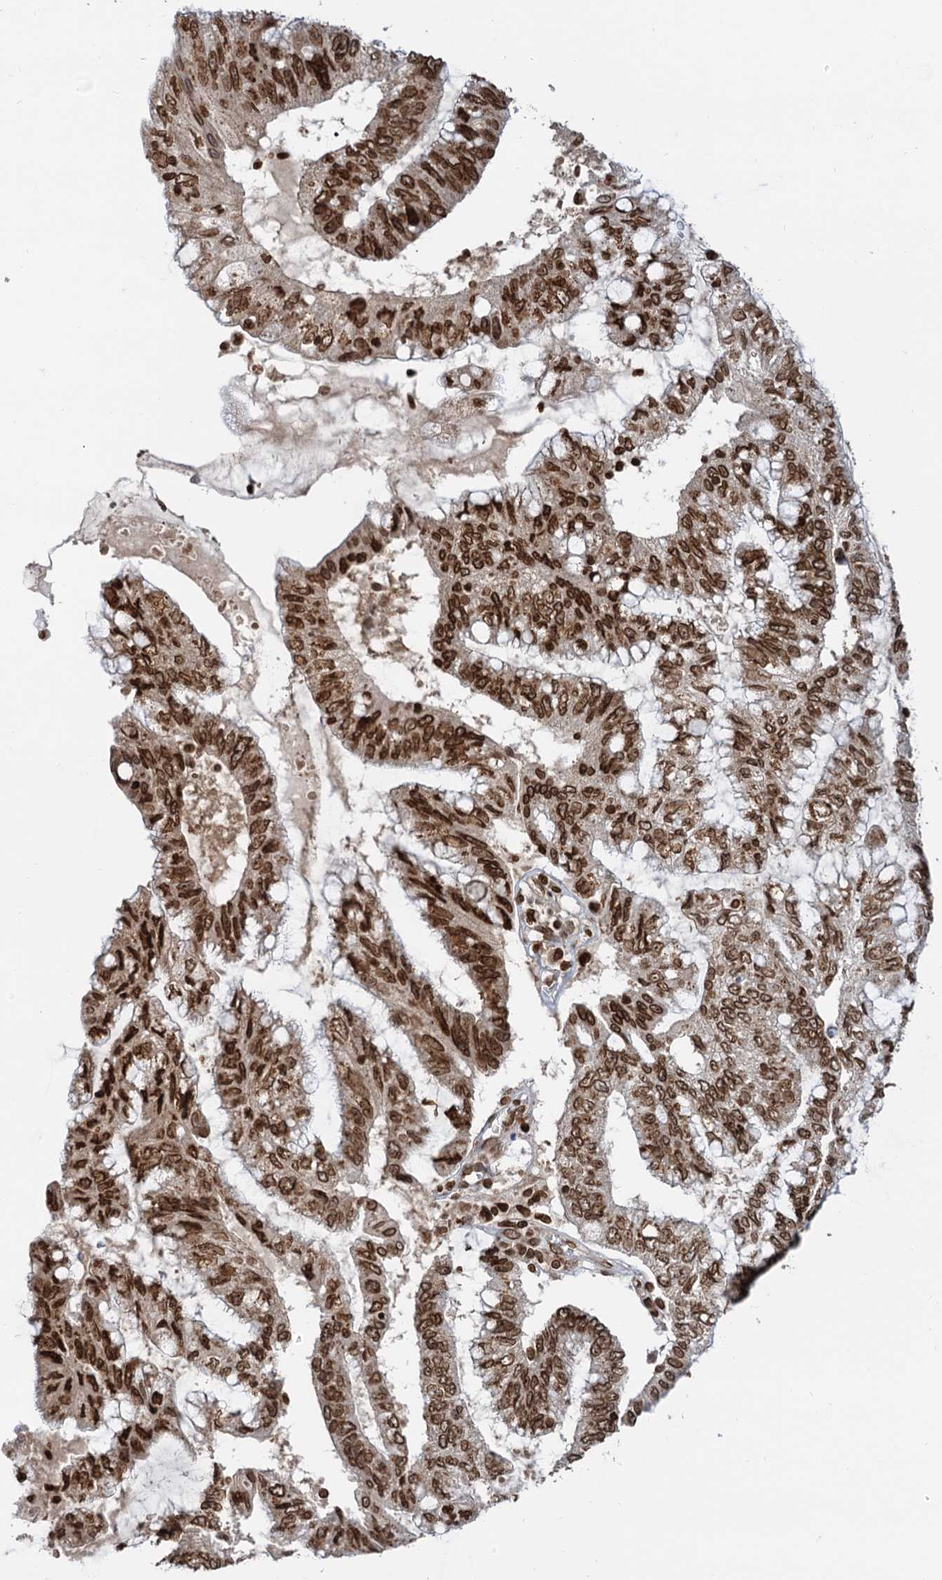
{"staining": {"intensity": "strong", "quantity": ">75%", "location": "nuclear"}, "tissue": "pancreatic cancer", "cell_type": "Tumor cells", "image_type": "cancer", "snomed": [{"axis": "morphology", "description": "Adenocarcinoma, NOS"}, {"axis": "topography", "description": "Pancreas"}], "caption": "Human pancreatic cancer (adenocarcinoma) stained with a protein marker demonstrates strong staining in tumor cells.", "gene": "ZC3H13", "patient": {"sex": "female", "age": 73}}